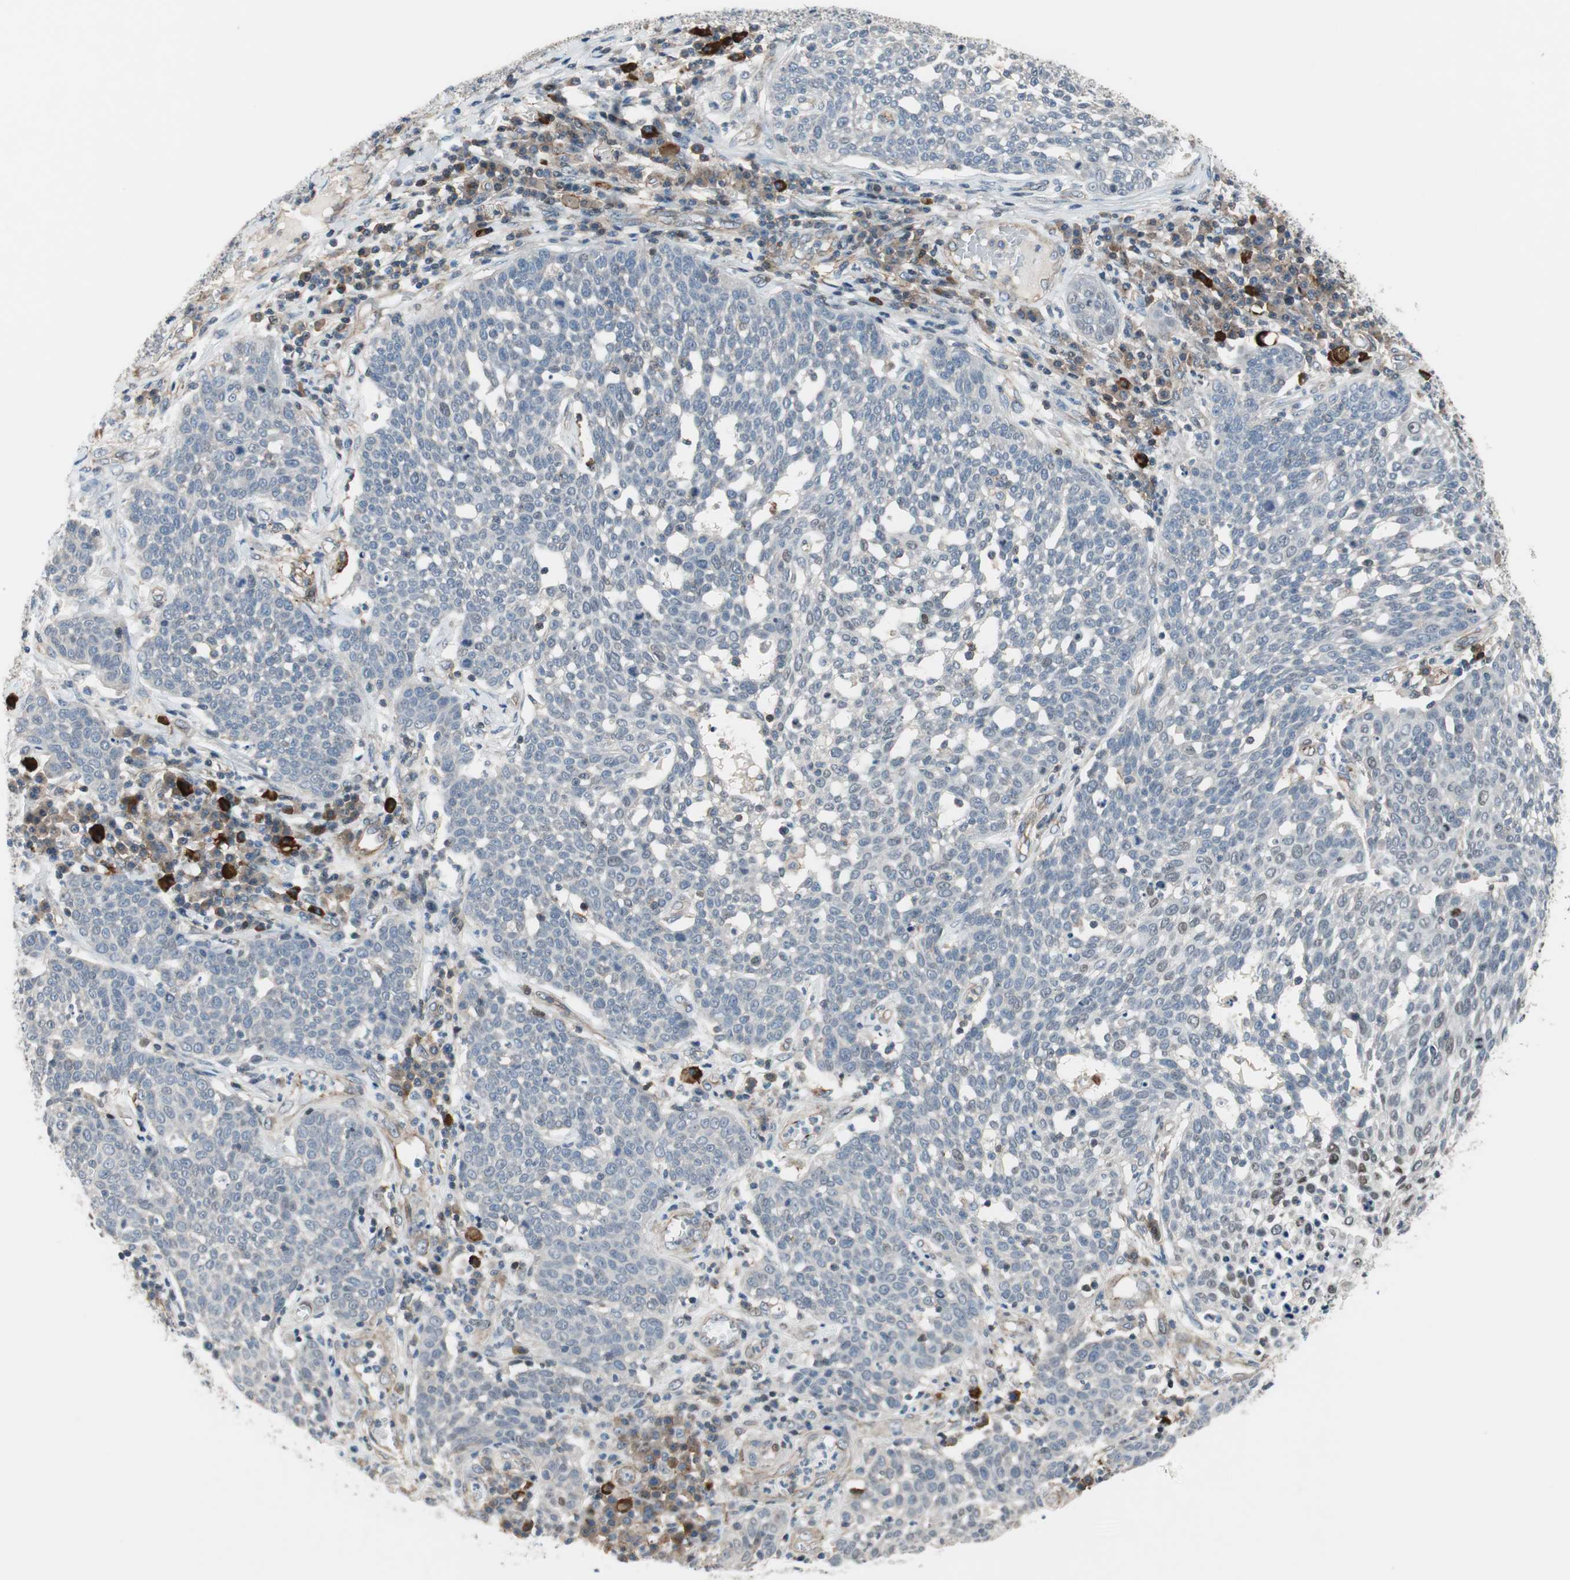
{"staining": {"intensity": "negative", "quantity": "none", "location": "none"}, "tissue": "cervical cancer", "cell_type": "Tumor cells", "image_type": "cancer", "snomed": [{"axis": "morphology", "description": "Squamous cell carcinoma, NOS"}, {"axis": "topography", "description": "Cervix"}], "caption": "Immunohistochemical staining of human cervical squamous cell carcinoma exhibits no significant staining in tumor cells.", "gene": "GRHL1", "patient": {"sex": "female", "age": 34}}